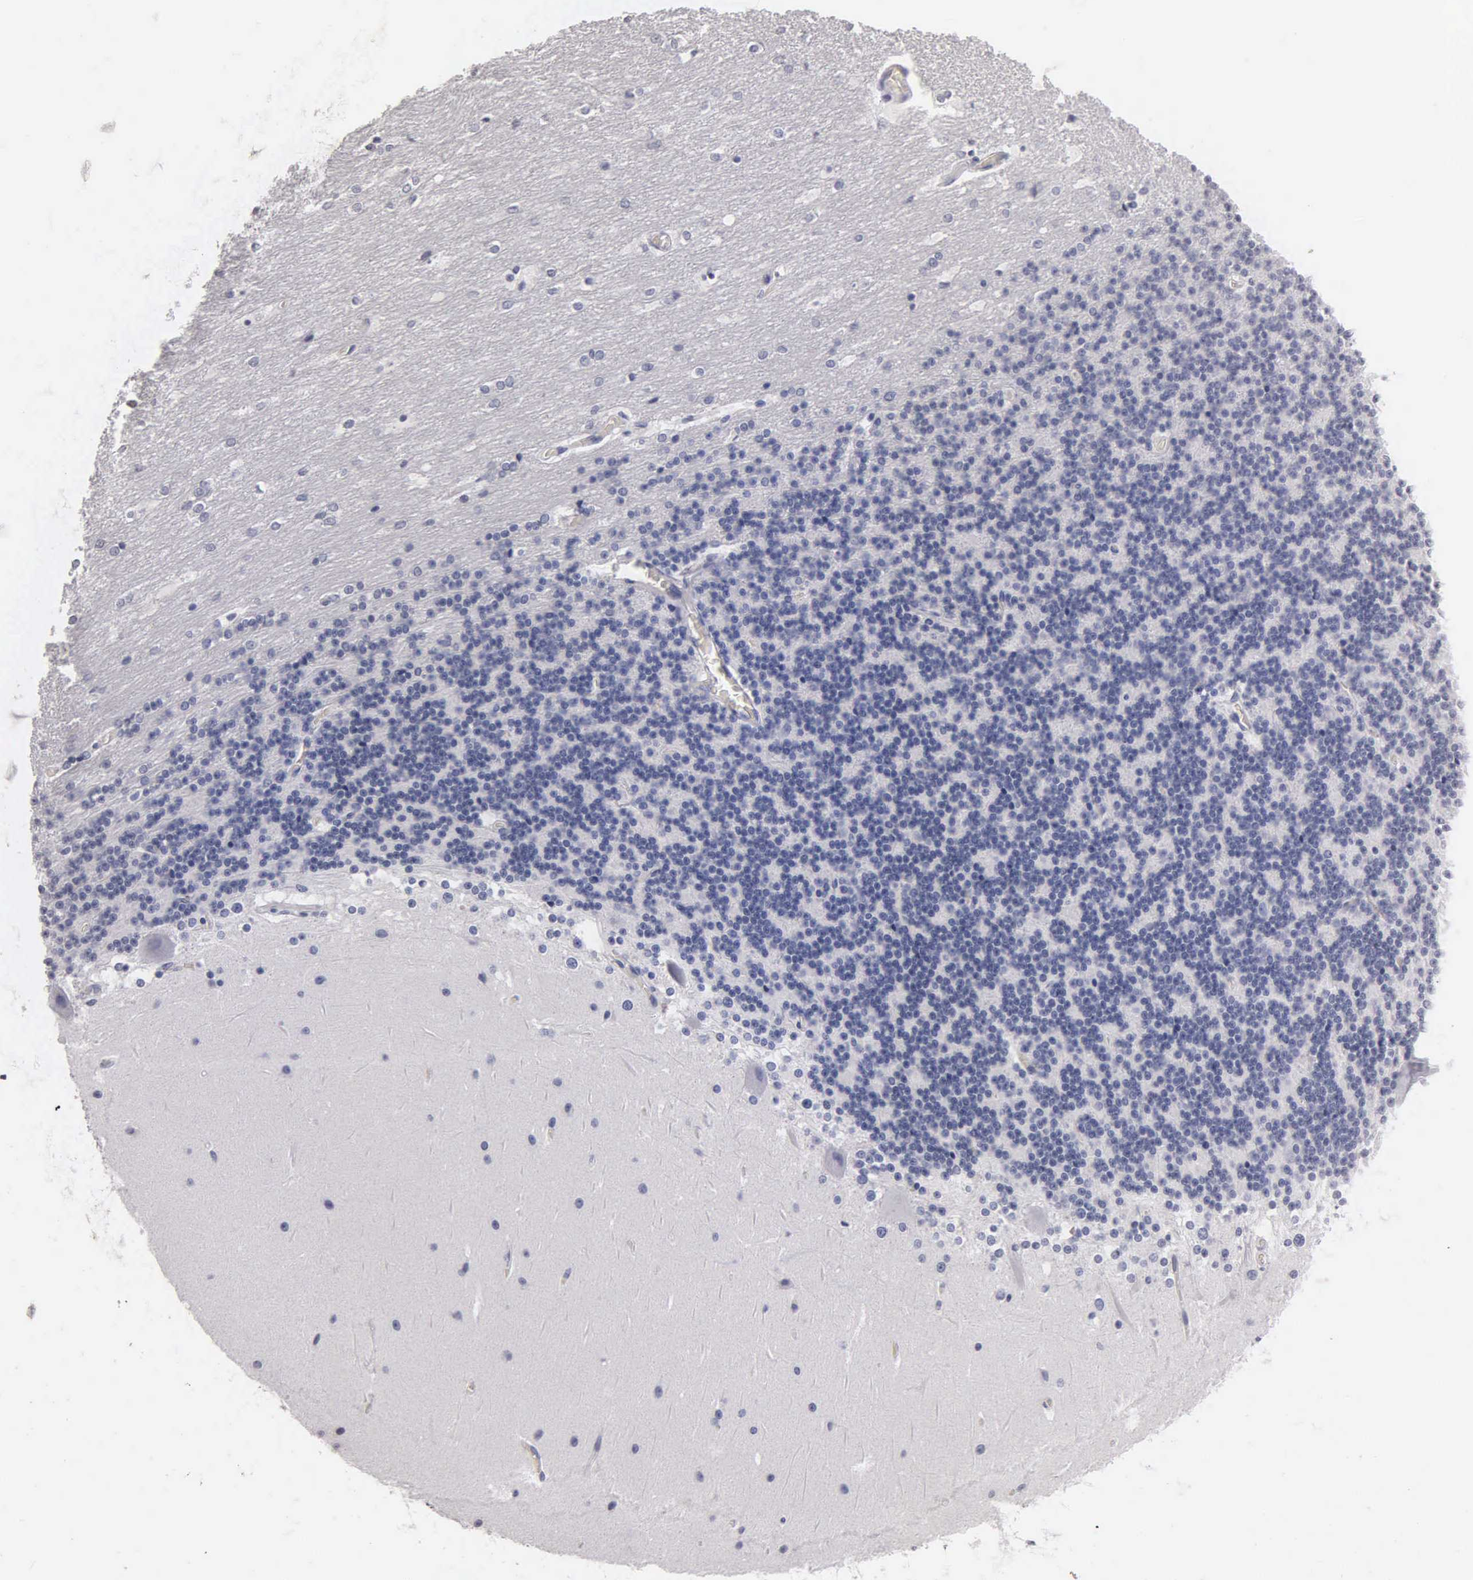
{"staining": {"intensity": "negative", "quantity": "none", "location": "none"}, "tissue": "cerebellum", "cell_type": "Cells in granular layer", "image_type": "normal", "snomed": [{"axis": "morphology", "description": "Normal tissue, NOS"}, {"axis": "topography", "description": "Cerebellum"}], "caption": "This image is of benign cerebellum stained with IHC to label a protein in brown with the nuclei are counter-stained blue. There is no expression in cells in granular layer.", "gene": "SST", "patient": {"sex": "female", "age": 19}}